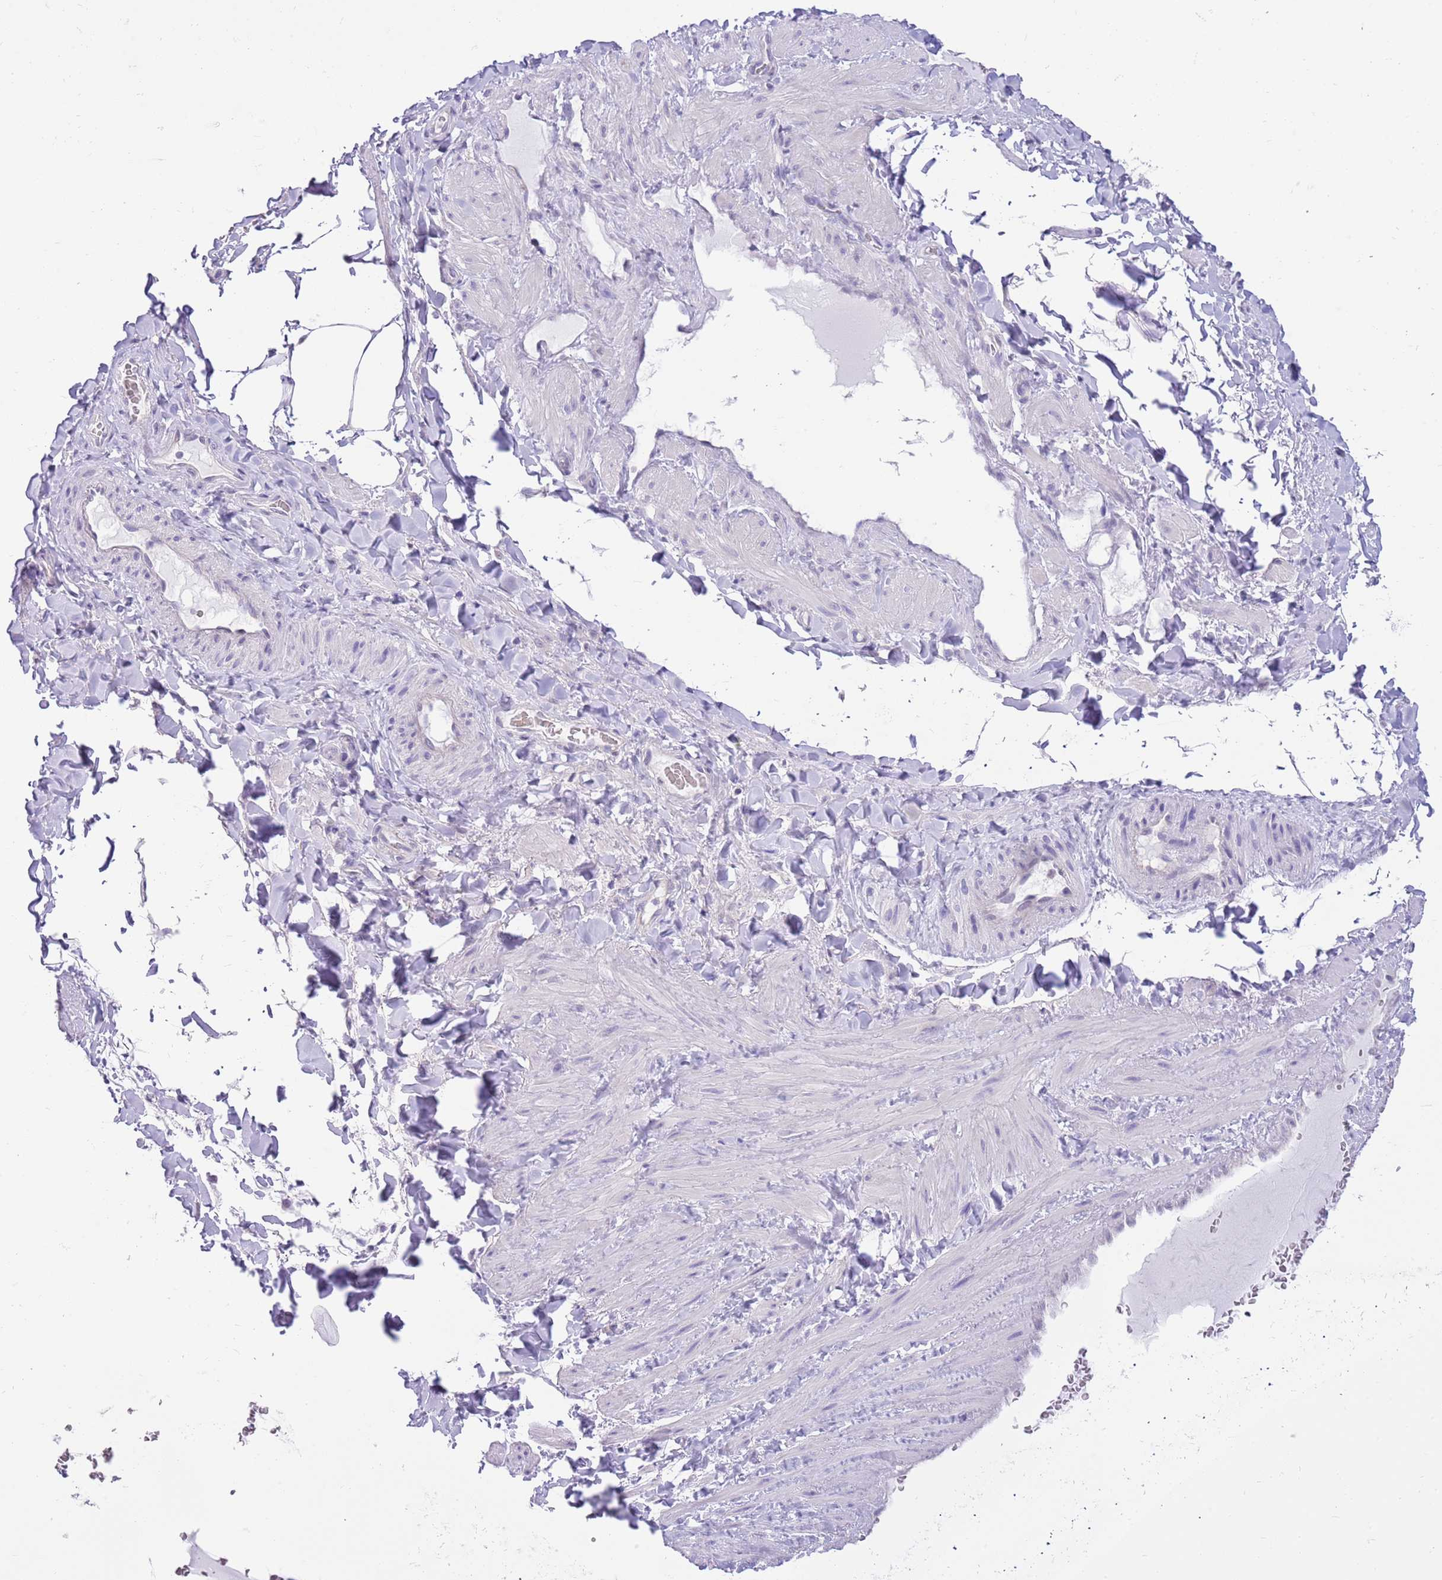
{"staining": {"intensity": "negative", "quantity": "none", "location": "none"}, "tissue": "adipose tissue", "cell_type": "Adipocytes", "image_type": "normal", "snomed": [{"axis": "morphology", "description": "Normal tissue, NOS"}, {"axis": "topography", "description": "Soft tissue"}, {"axis": "topography", "description": "Vascular tissue"}], "caption": "Protein analysis of normal adipose tissue shows no significant expression in adipocytes. (Brightfield microscopy of DAB immunohistochemistry (IHC) at high magnification).", "gene": "DDI2", "patient": {"sex": "male", "age": 54}}